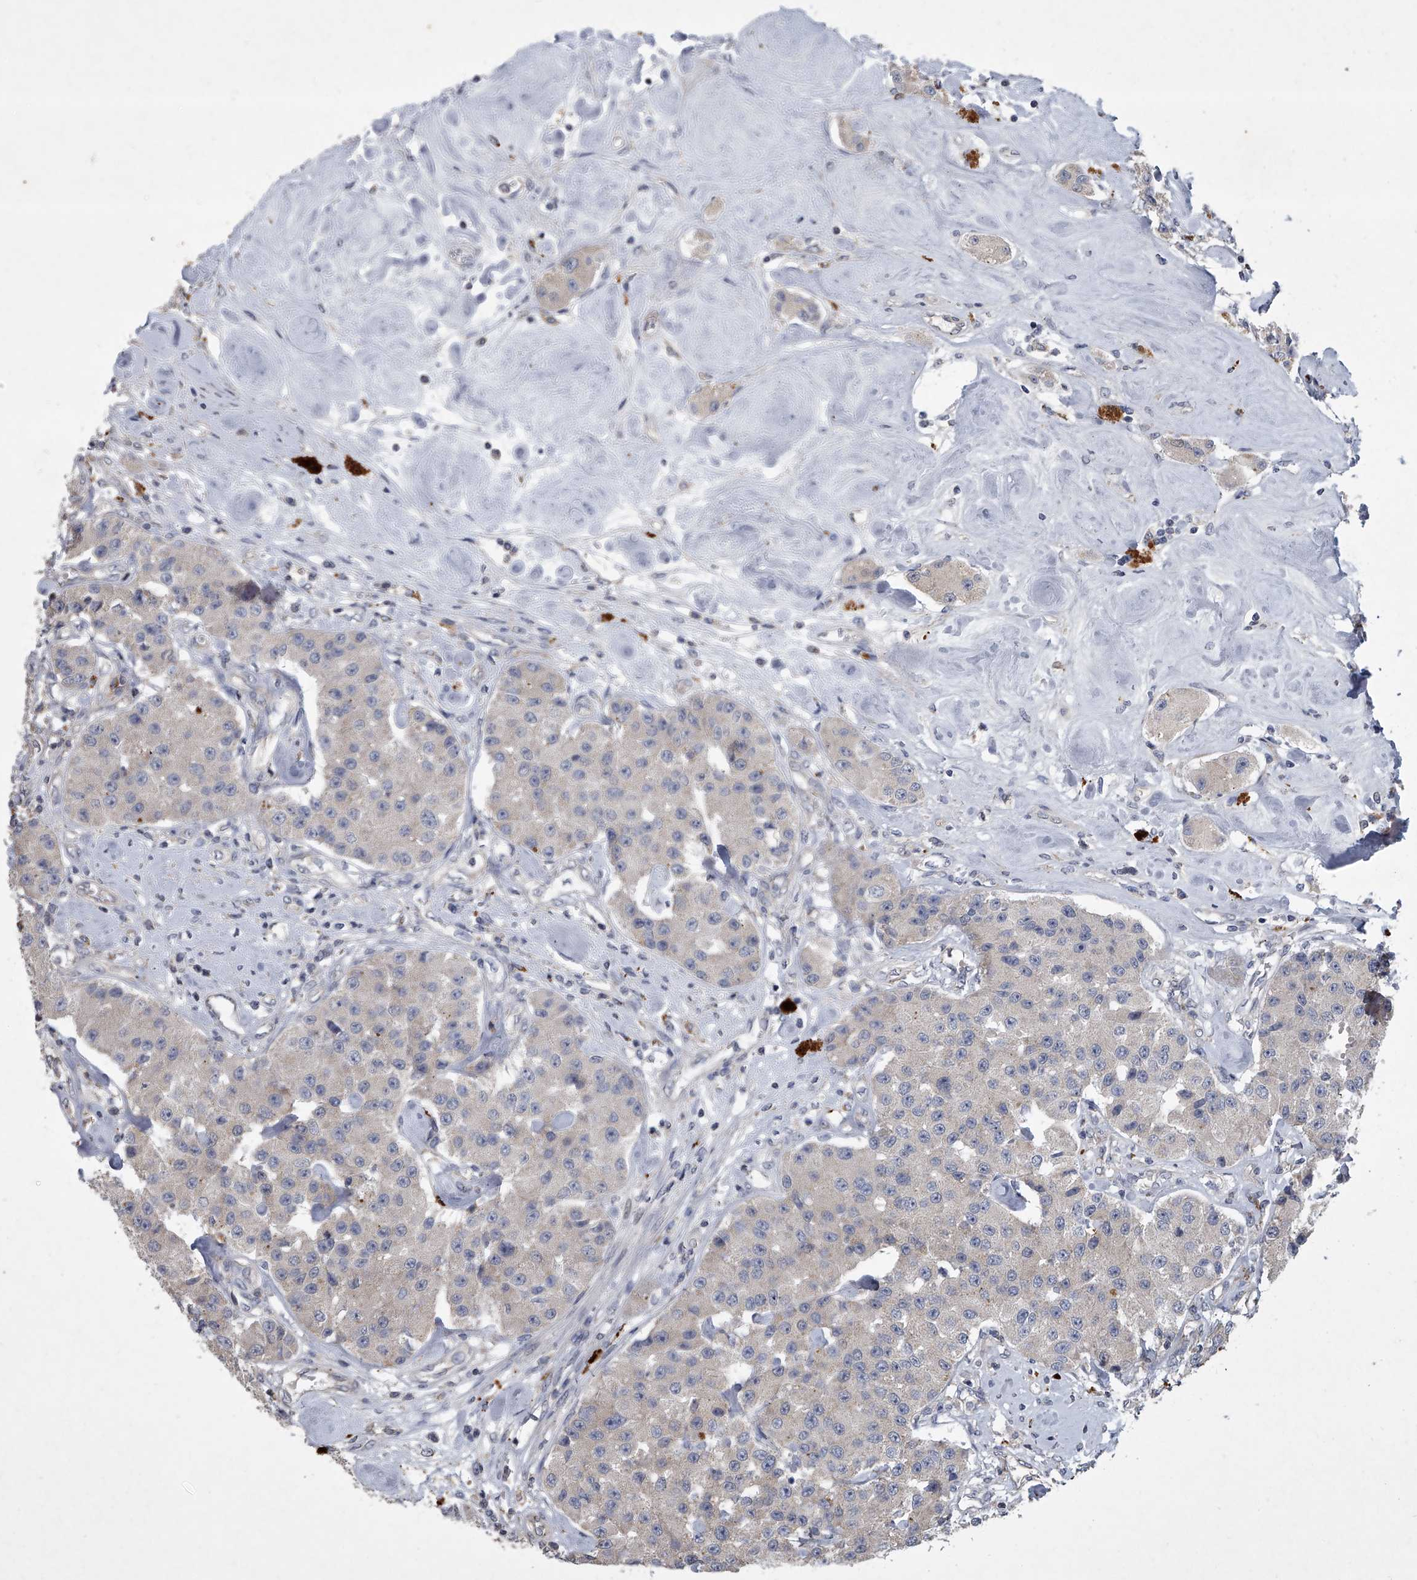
{"staining": {"intensity": "negative", "quantity": "none", "location": "none"}, "tissue": "carcinoid", "cell_type": "Tumor cells", "image_type": "cancer", "snomed": [{"axis": "morphology", "description": "Carcinoid, malignant, NOS"}, {"axis": "topography", "description": "Pancreas"}], "caption": "This is a image of IHC staining of malignant carcinoid, which shows no positivity in tumor cells. Nuclei are stained in blue.", "gene": "DOCK9", "patient": {"sex": "male", "age": 41}}